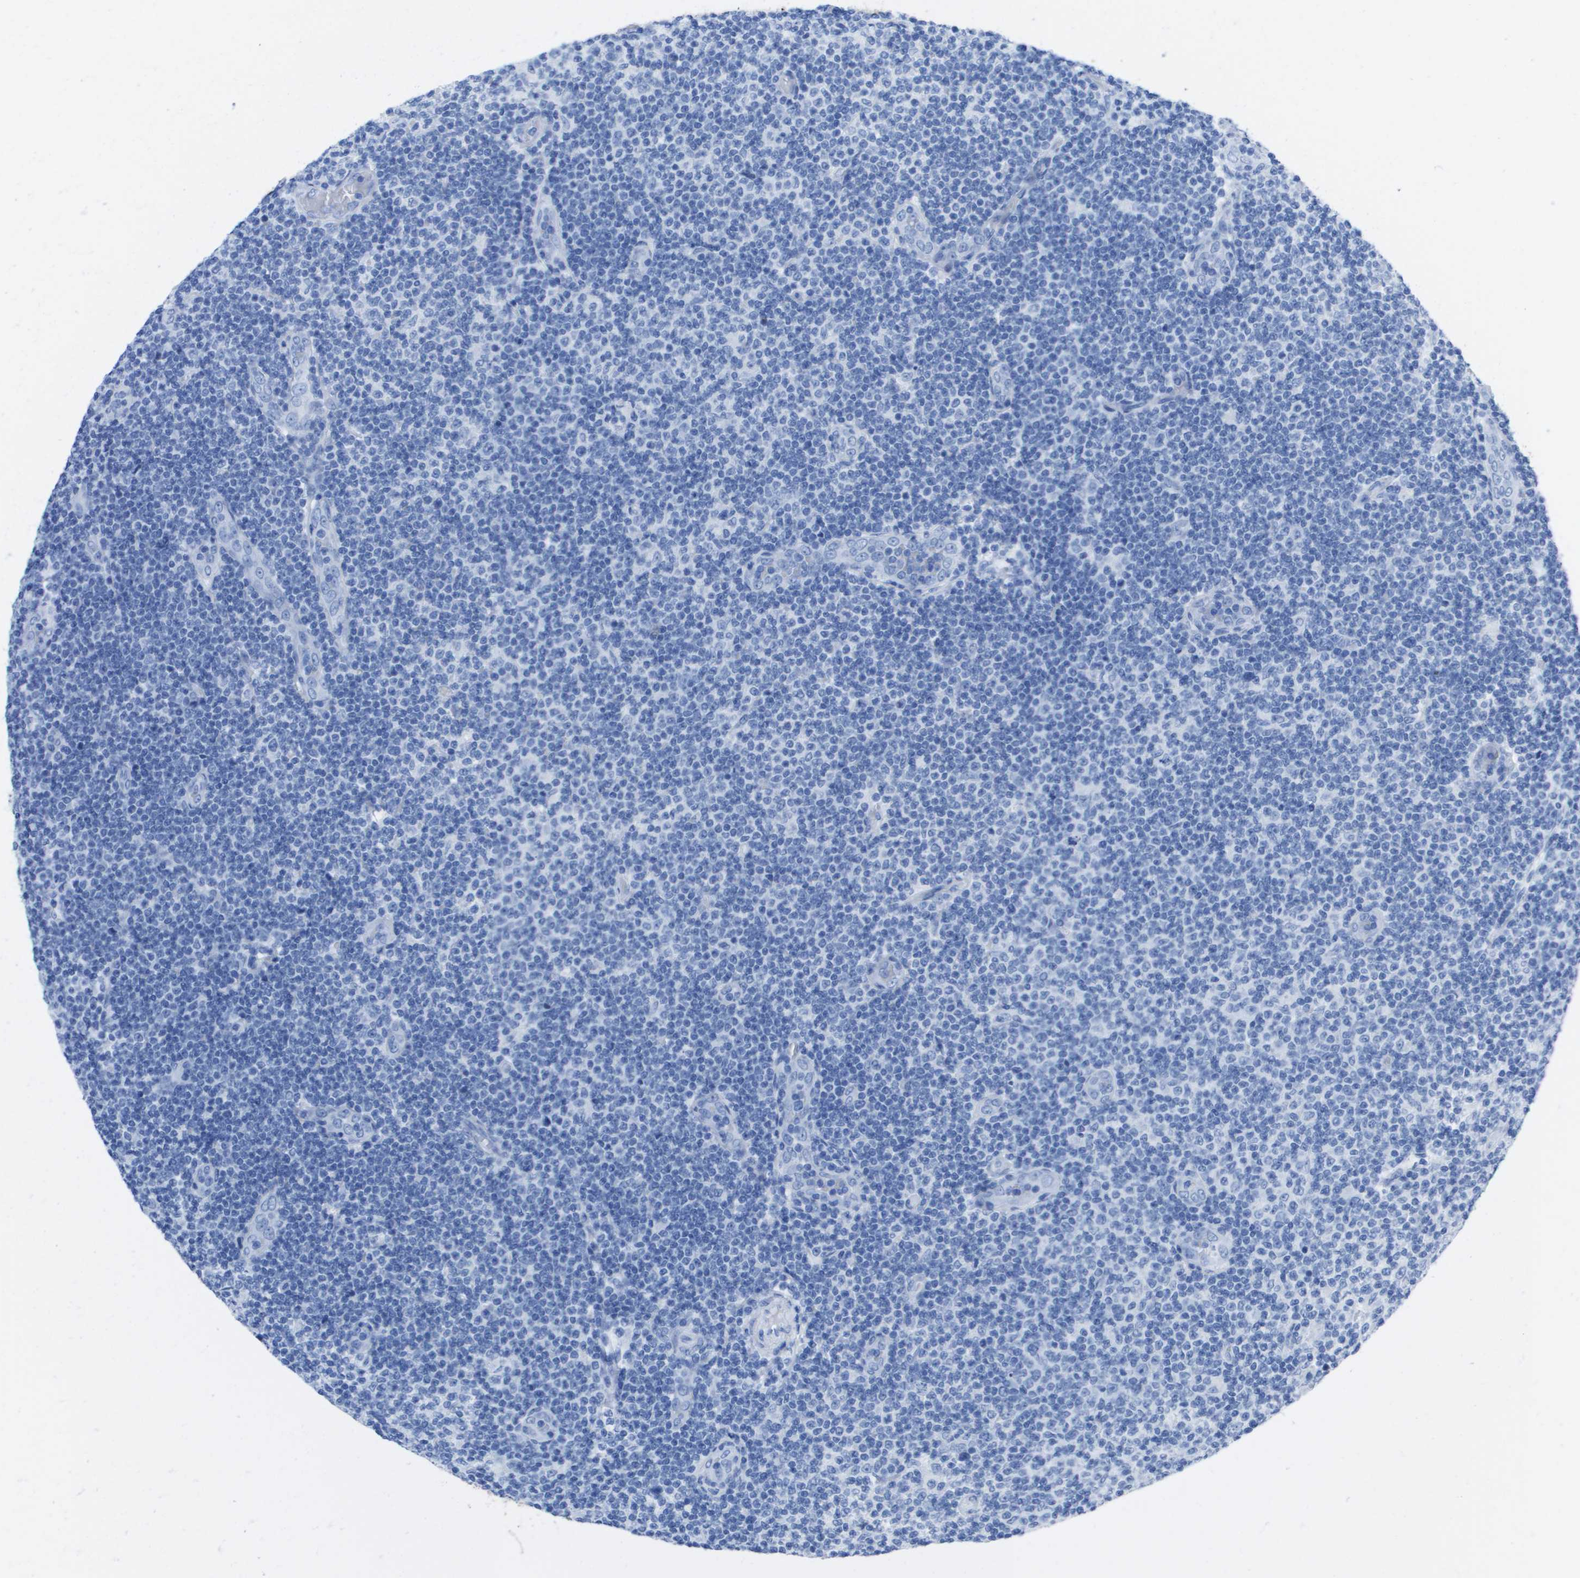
{"staining": {"intensity": "negative", "quantity": "none", "location": "none"}, "tissue": "lymphoma", "cell_type": "Tumor cells", "image_type": "cancer", "snomed": [{"axis": "morphology", "description": "Malignant lymphoma, non-Hodgkin's type, Low grade"}, {"axis": "topography", "description": "Lymph node"}], "caption": "Immunohistochemistry of human low-grade malignant lymphoma, non-Hodgkin's type demonstrates no expression in tumor cells. (DAB (3,3'-diaminobenzidine) immunohistochemistry visualized using brightfield microscopy, high magnification).", "gene": "KCNA3", "patient": {"sex": "male", "age": 83}}